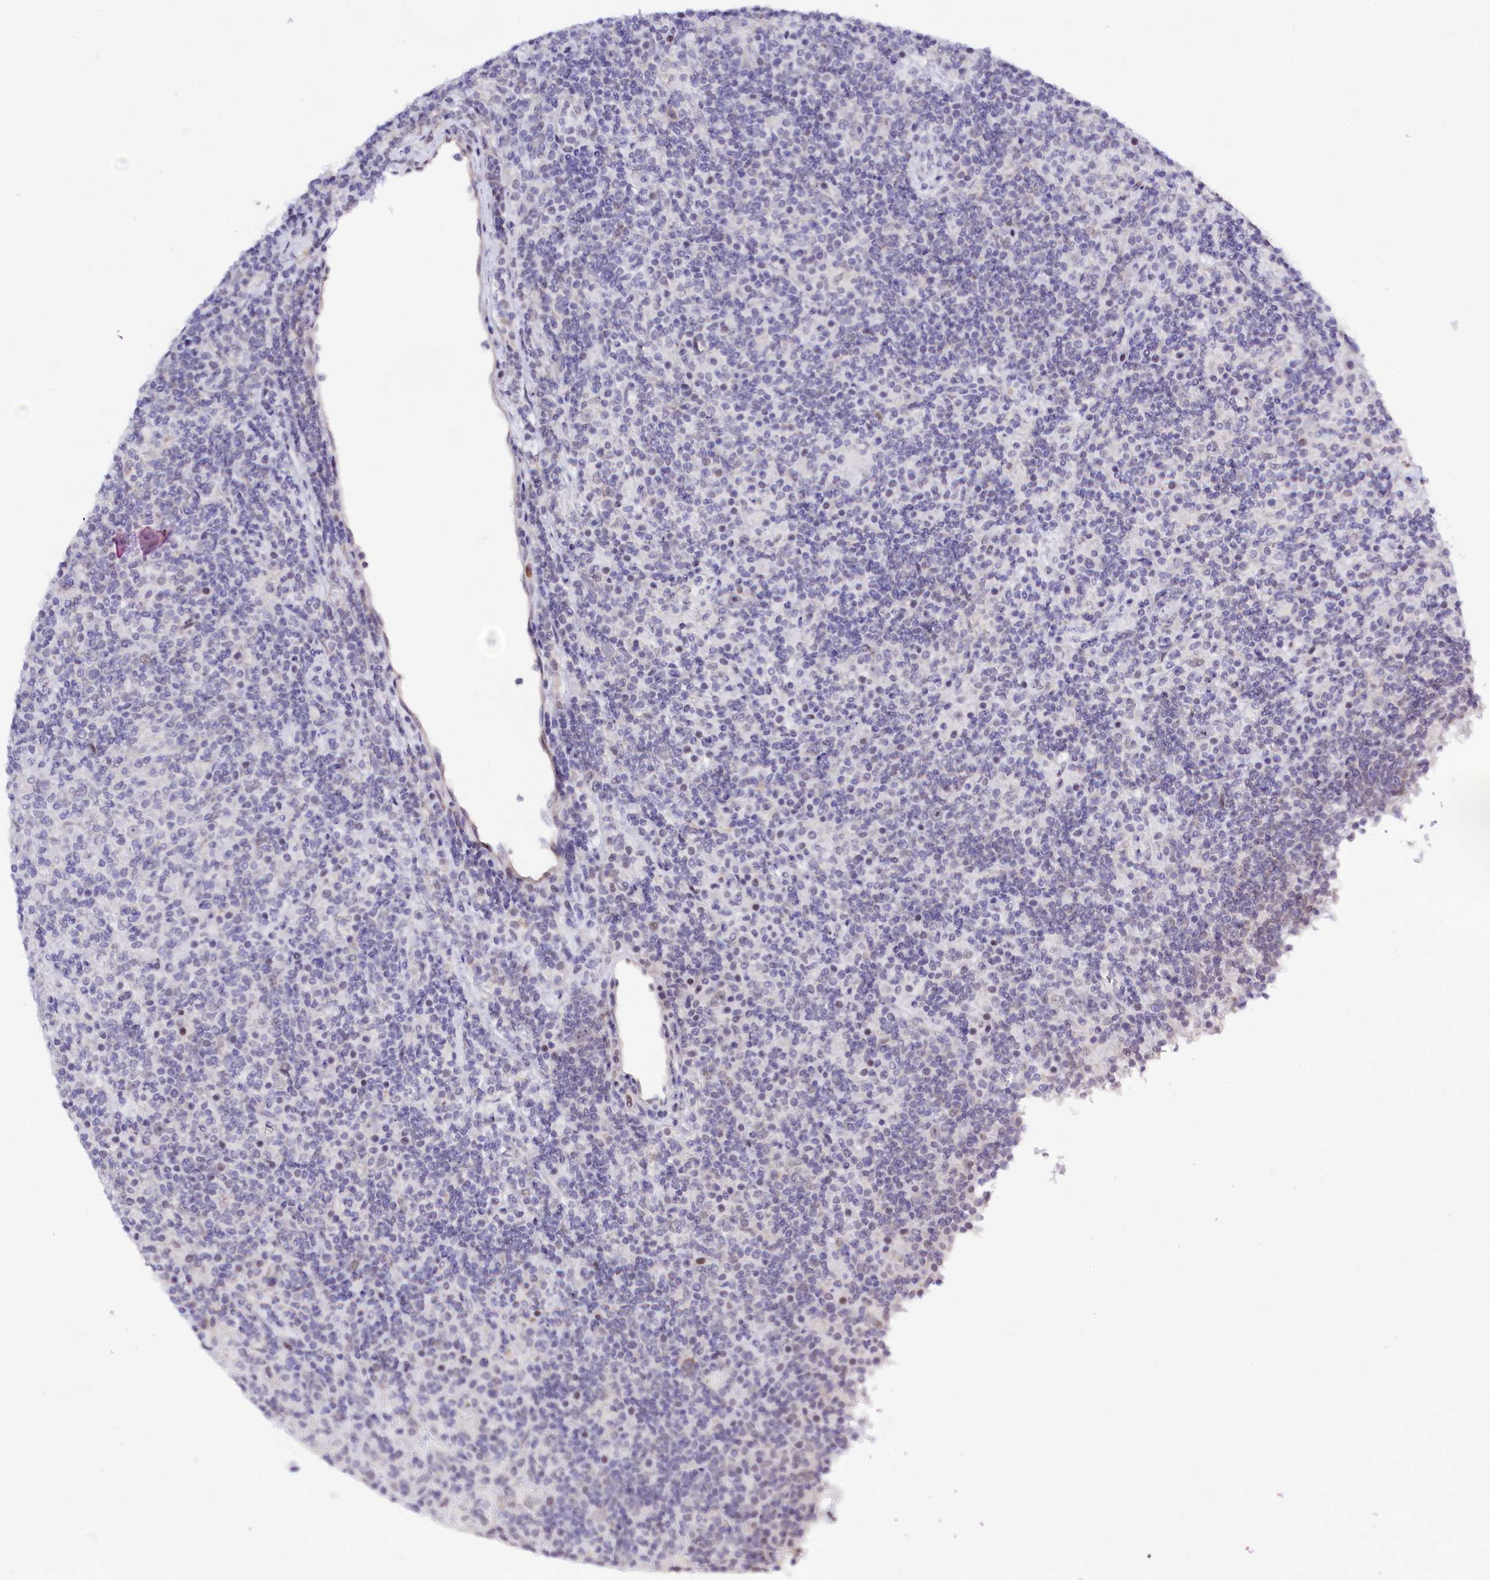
{"staining": {"intensity": "moderate", "quantity": "<25%", "location": "nuclear"}, "tissue": "lymphoma", "cell_type": "Tumor cells", "image_type": "cancer", "snomed": [{"axis": "morphology", "description": "Hodgkin's disease, NOS"}, {"axis": "topography", "description": "Lymph node"}], "caption": "Immunohistochemistry (IHC) of Hodgkin's disease shows low levels of moderate nuclear expression in approximately <25% of tumor cells. The staining was performed using DAB (3,3'-diaminobenzidine) to visualize the protein expression in brown, while the nuclei were stained in blue with hematoxylin (Magnification: 20x).", "gene": "SPATS2", "patient": {"sex": "male", "age": 70}}